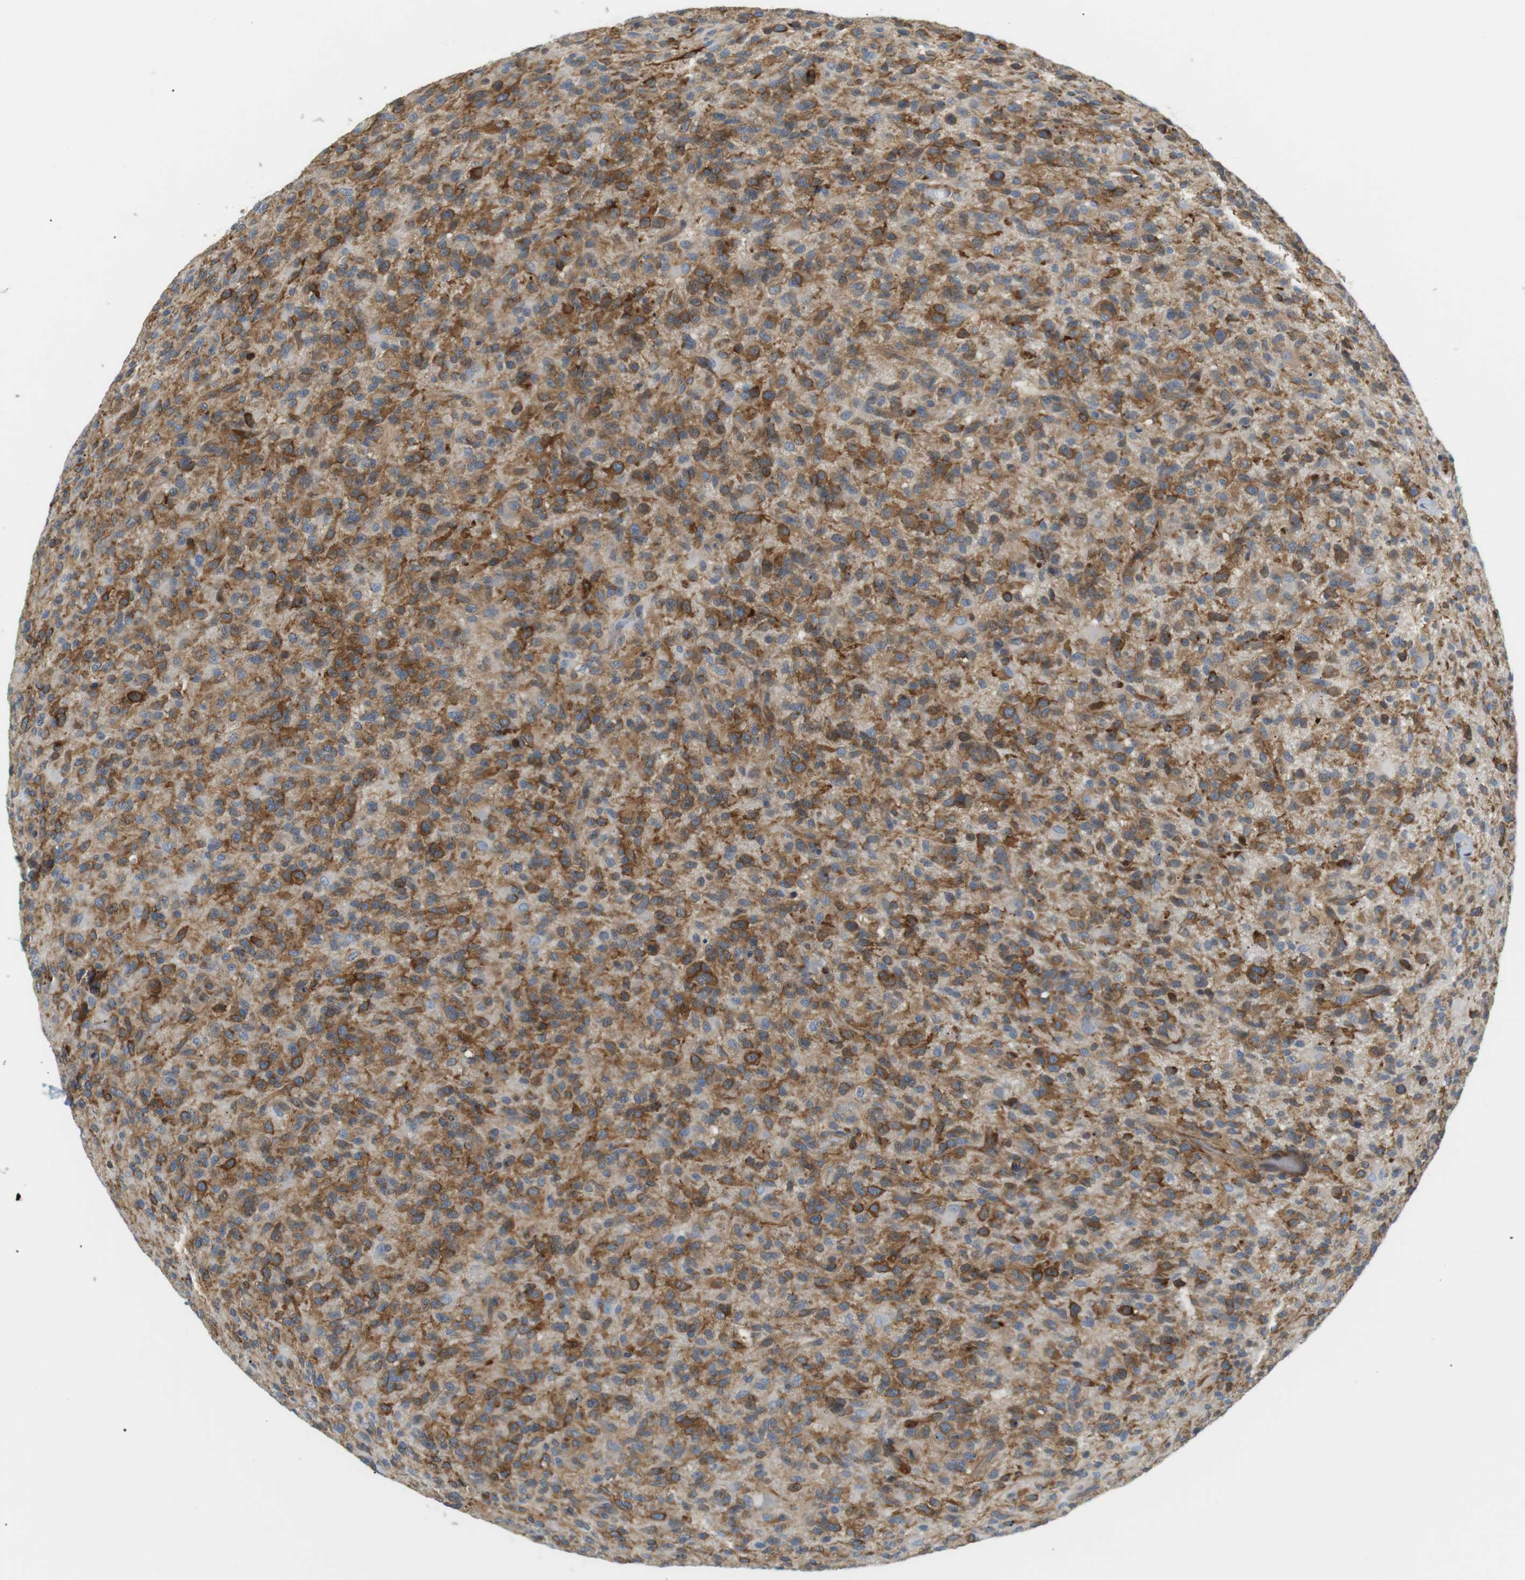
{"staining": {"intensity": "moderate", "quantity": ">75%", "location": "cytoplasmic/membranous"}, "tissue": "glioma", "cell_type": "Tumor cells", "image_type": "cancer", "snomed": [{"axis": "morphology", "description": "Glioma, malignant, High grade"}, {"axis": "topography", "description": "Brain"}], "caption": "Malignant glioma (high-grade) tissue shows moderate cytoplasmic/membranous expression in about >75% of tumor cells, visualized by immunohistochemistry.", "gene": "TMEM200A", "patient": {"sex": "male", "age": 71}}